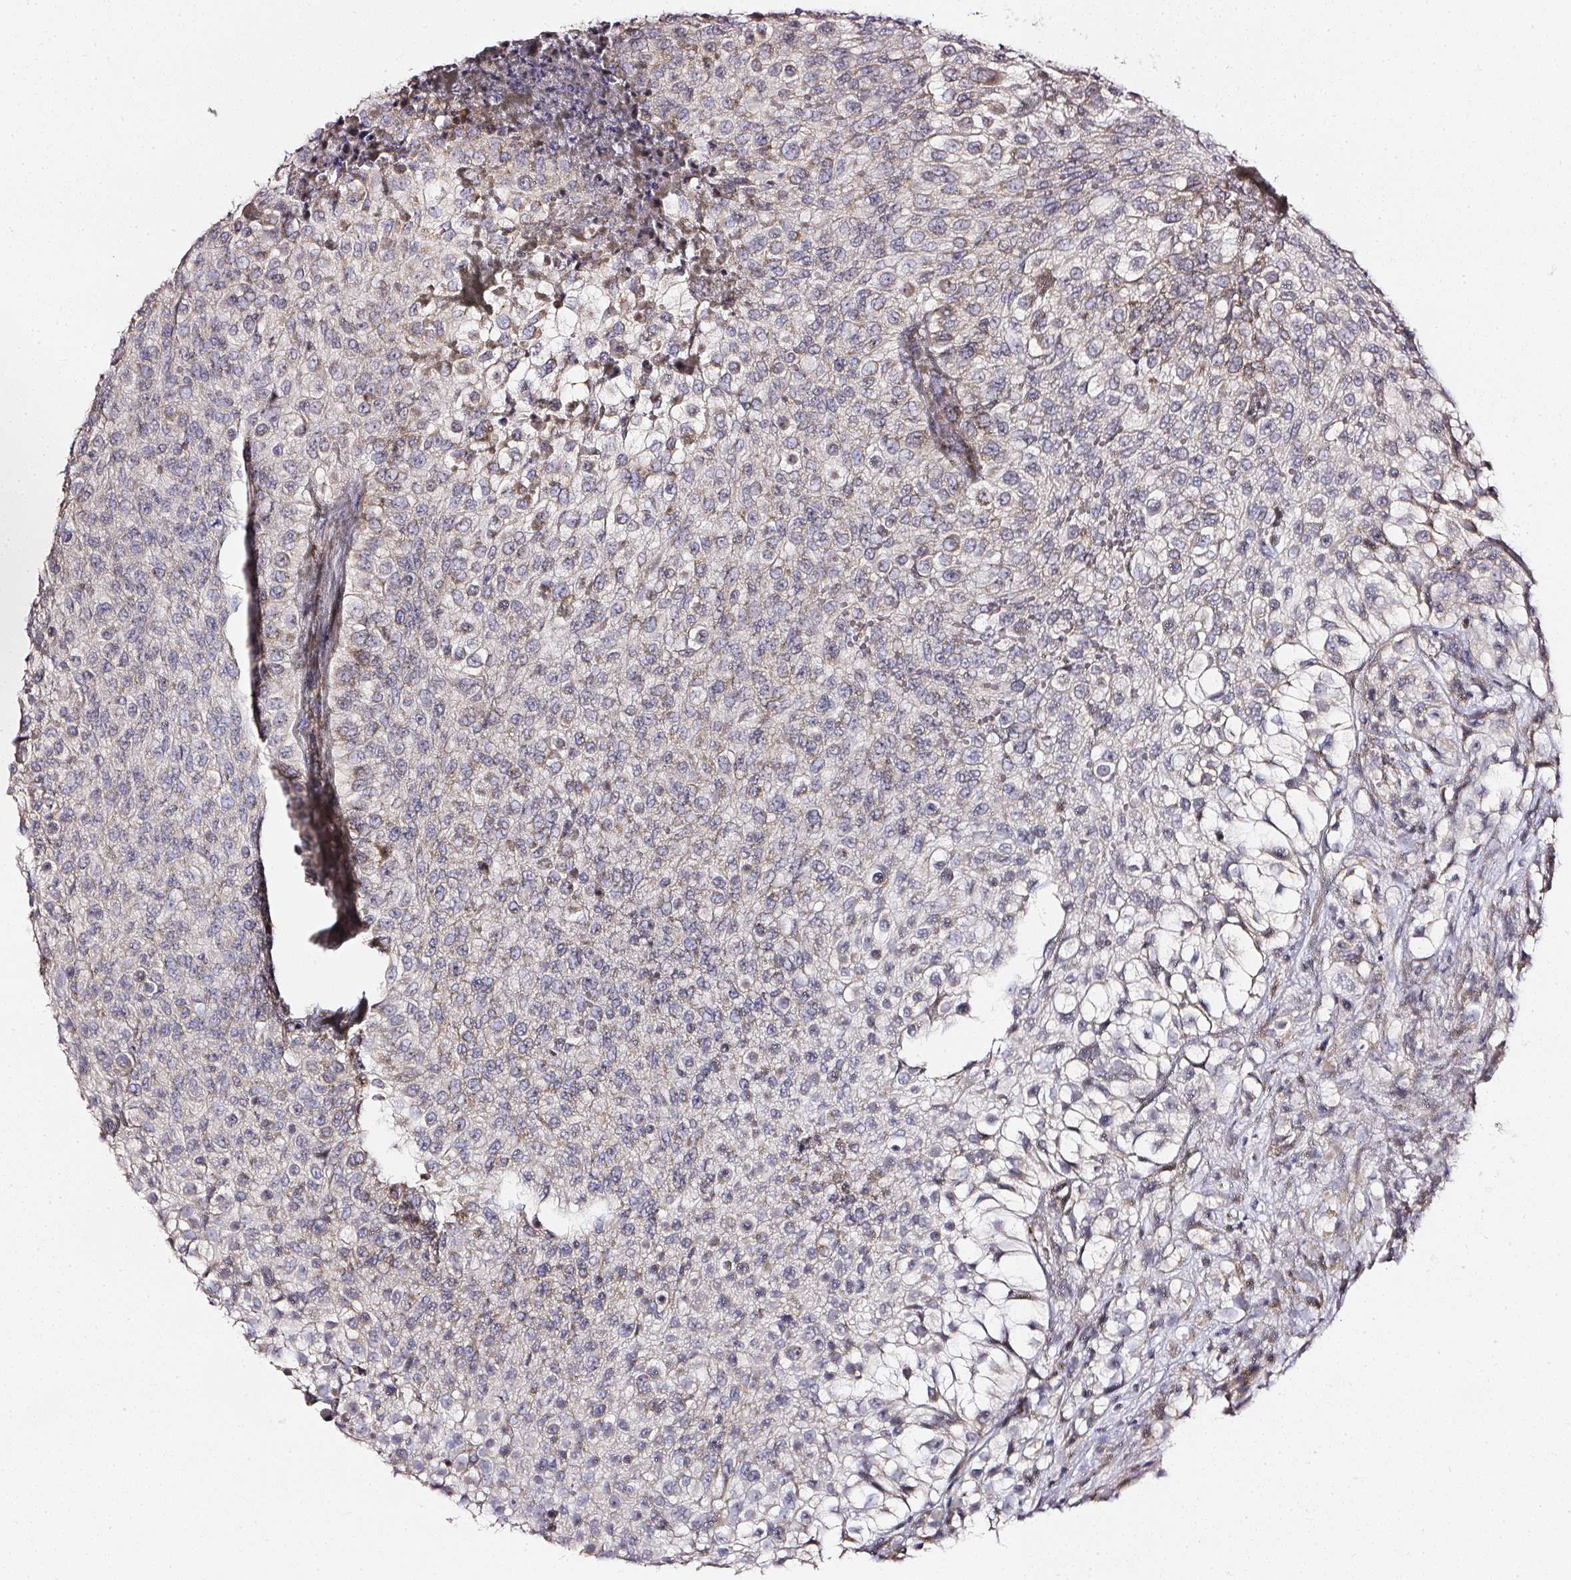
{"staining": {"intensity": "weak", "quantity": "<25%", "location": "cytoplasmic/membranous"}, "tissue": "urothelial cancer", "cell_type": "Tumor cells", "image_type": "cancer", "snomed": [{"axis": "morphology", "description": "Urothelial carcinoma, High grade"}, {"axis": "topography", "description": "Urinary bladder"}], "caption": "DAB immunohistochemical staining of human urothelial carcinoma (high-grade) exhibits no significant expression in tumor cells.", "gene": "NTRK1", "patient": {"sex": "male", "age": 56}}